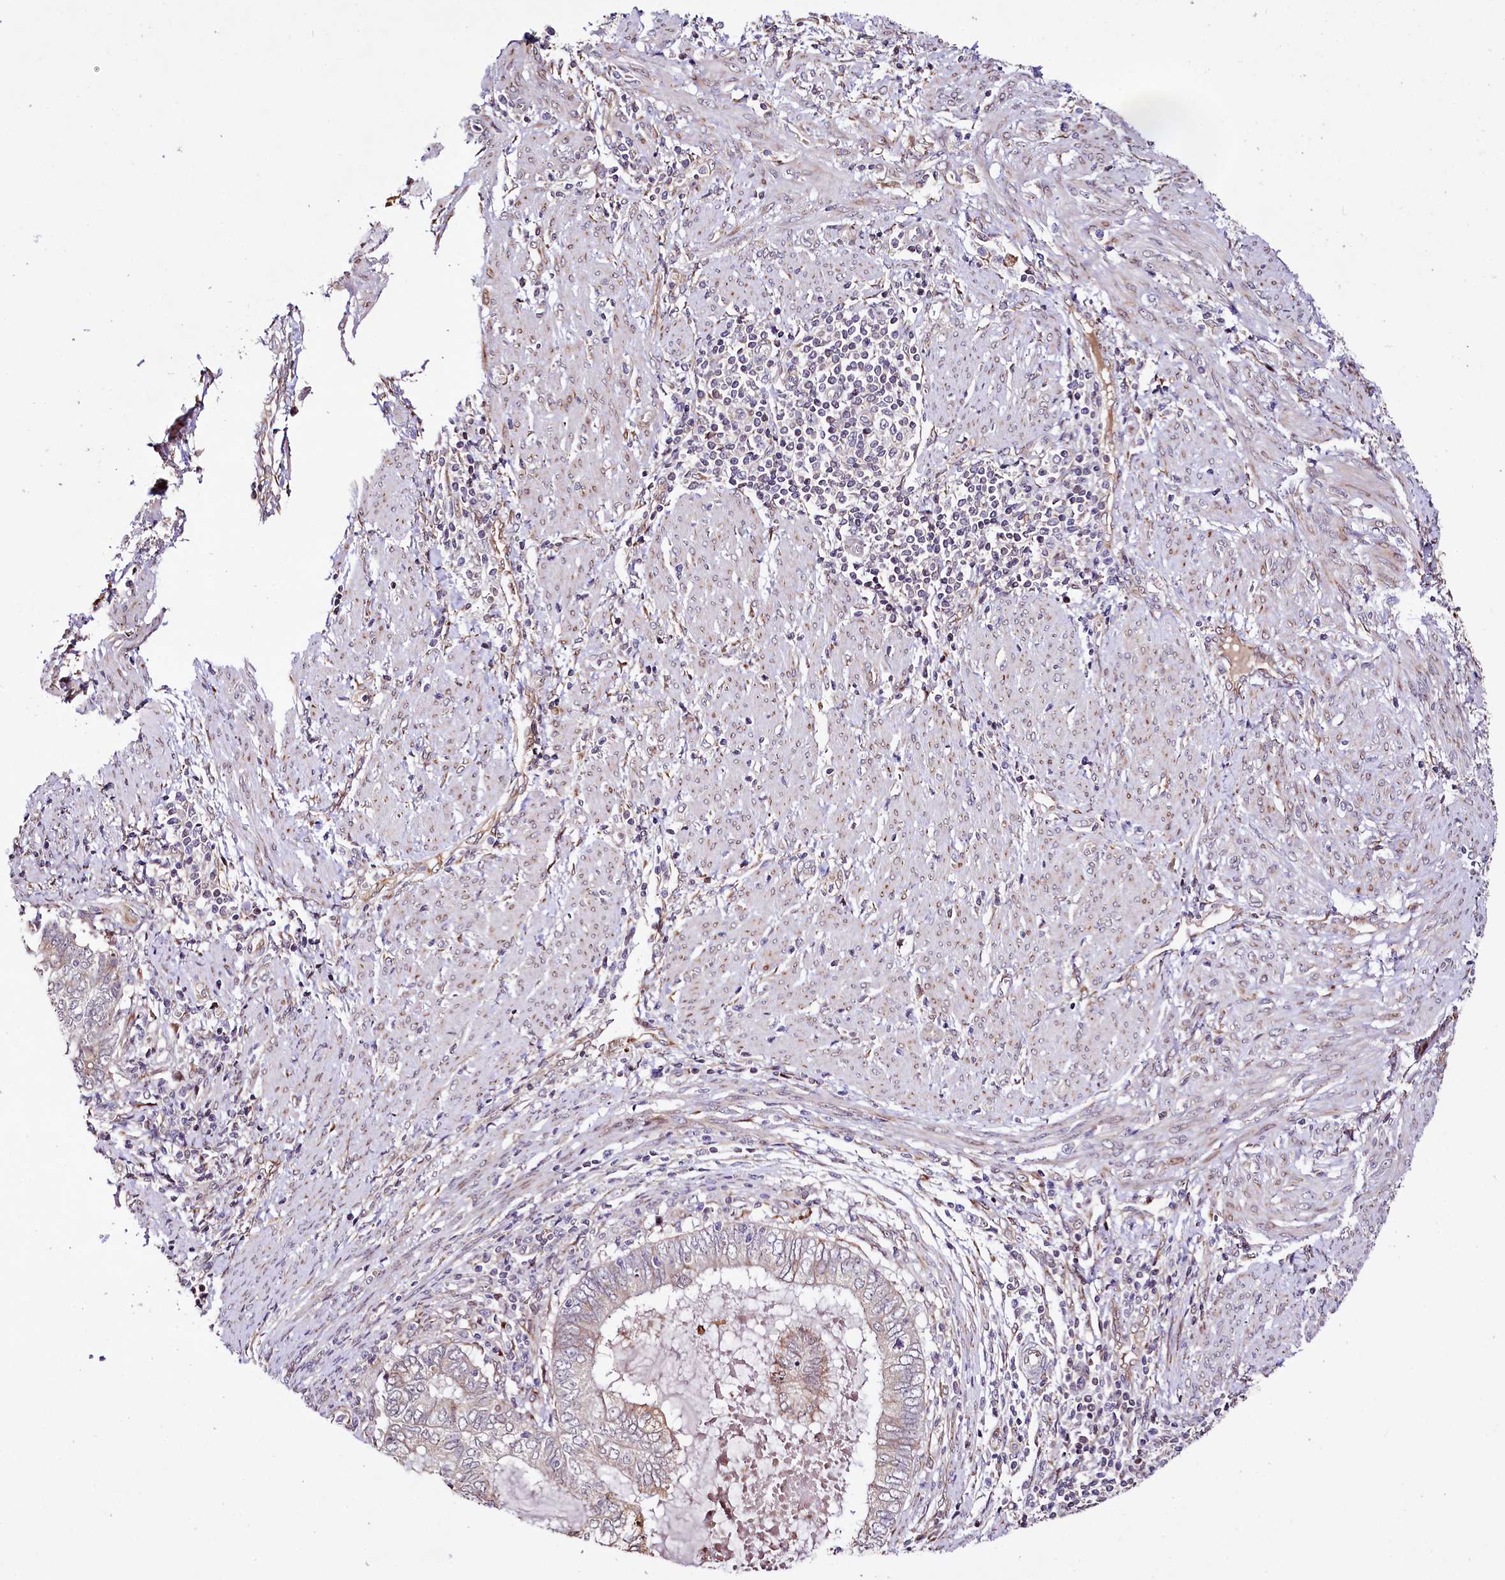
{"staining": {"intensity": "weak", "quantity": "<25%", "location": "cytoplasmic/membranous"}, "tissue": "endometrial cancer", "cell_type": "Tumor cells", "image_type": "cancer", "snomed": [{"axis": "morphology", "description": "Adenocarcinoma, NOS"}, {"axis": "topography", "description": "Uterus"}, {"axis": "topography", "description": "Endometrium"}], "caption": "Endometrial cancer (adenocarcinoma) was stained to show a protein in brown. There is no significant expression in tumor cells.", "gene": "CUTC", "patient": {"sex": "female", "age": 70}}